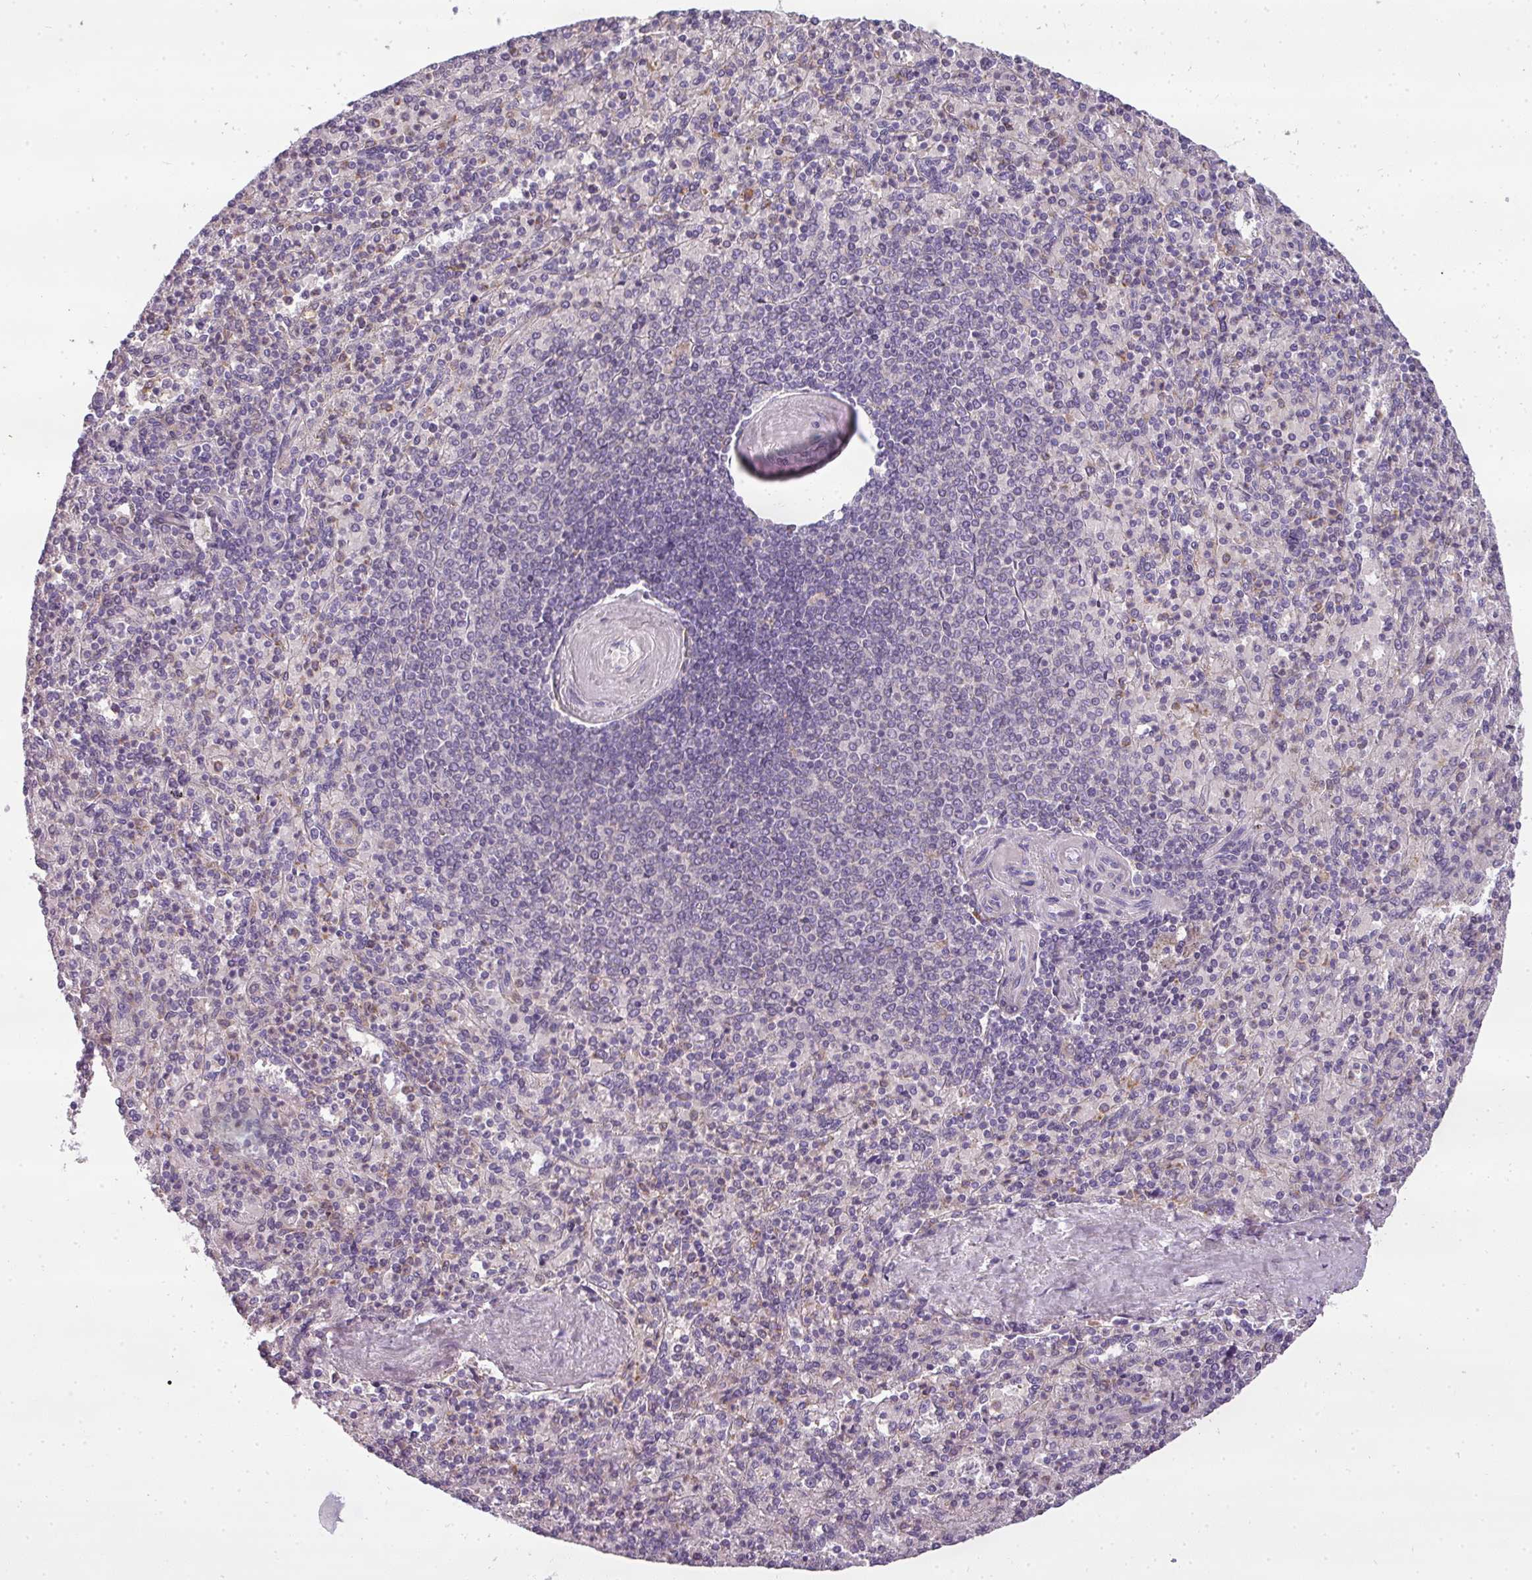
{"staining": {"intensity": "negative", "quantity": "none", "location": "none"}, "tissue": "spleen", "cell_type": "Cells in red pulp", "image_type": "normal", "snomed": [{"axis": "morphology", "description": "Normal tissue, NOS"}, {"axis": "topography", "description": "Spleen"}], "caption": "Immunohistochemistry of normal spleen exhibits no positivity in cells in red pulp. The staining was performed using DAB (3,3'-diaminobenzidine) to visualize the protein expression in brown, while the nuclei were stained in blue with hematoxylin (Magnification: 20x).", "gene": "ATP6V1D", "patient": {"sex": "male", "age": 82}}